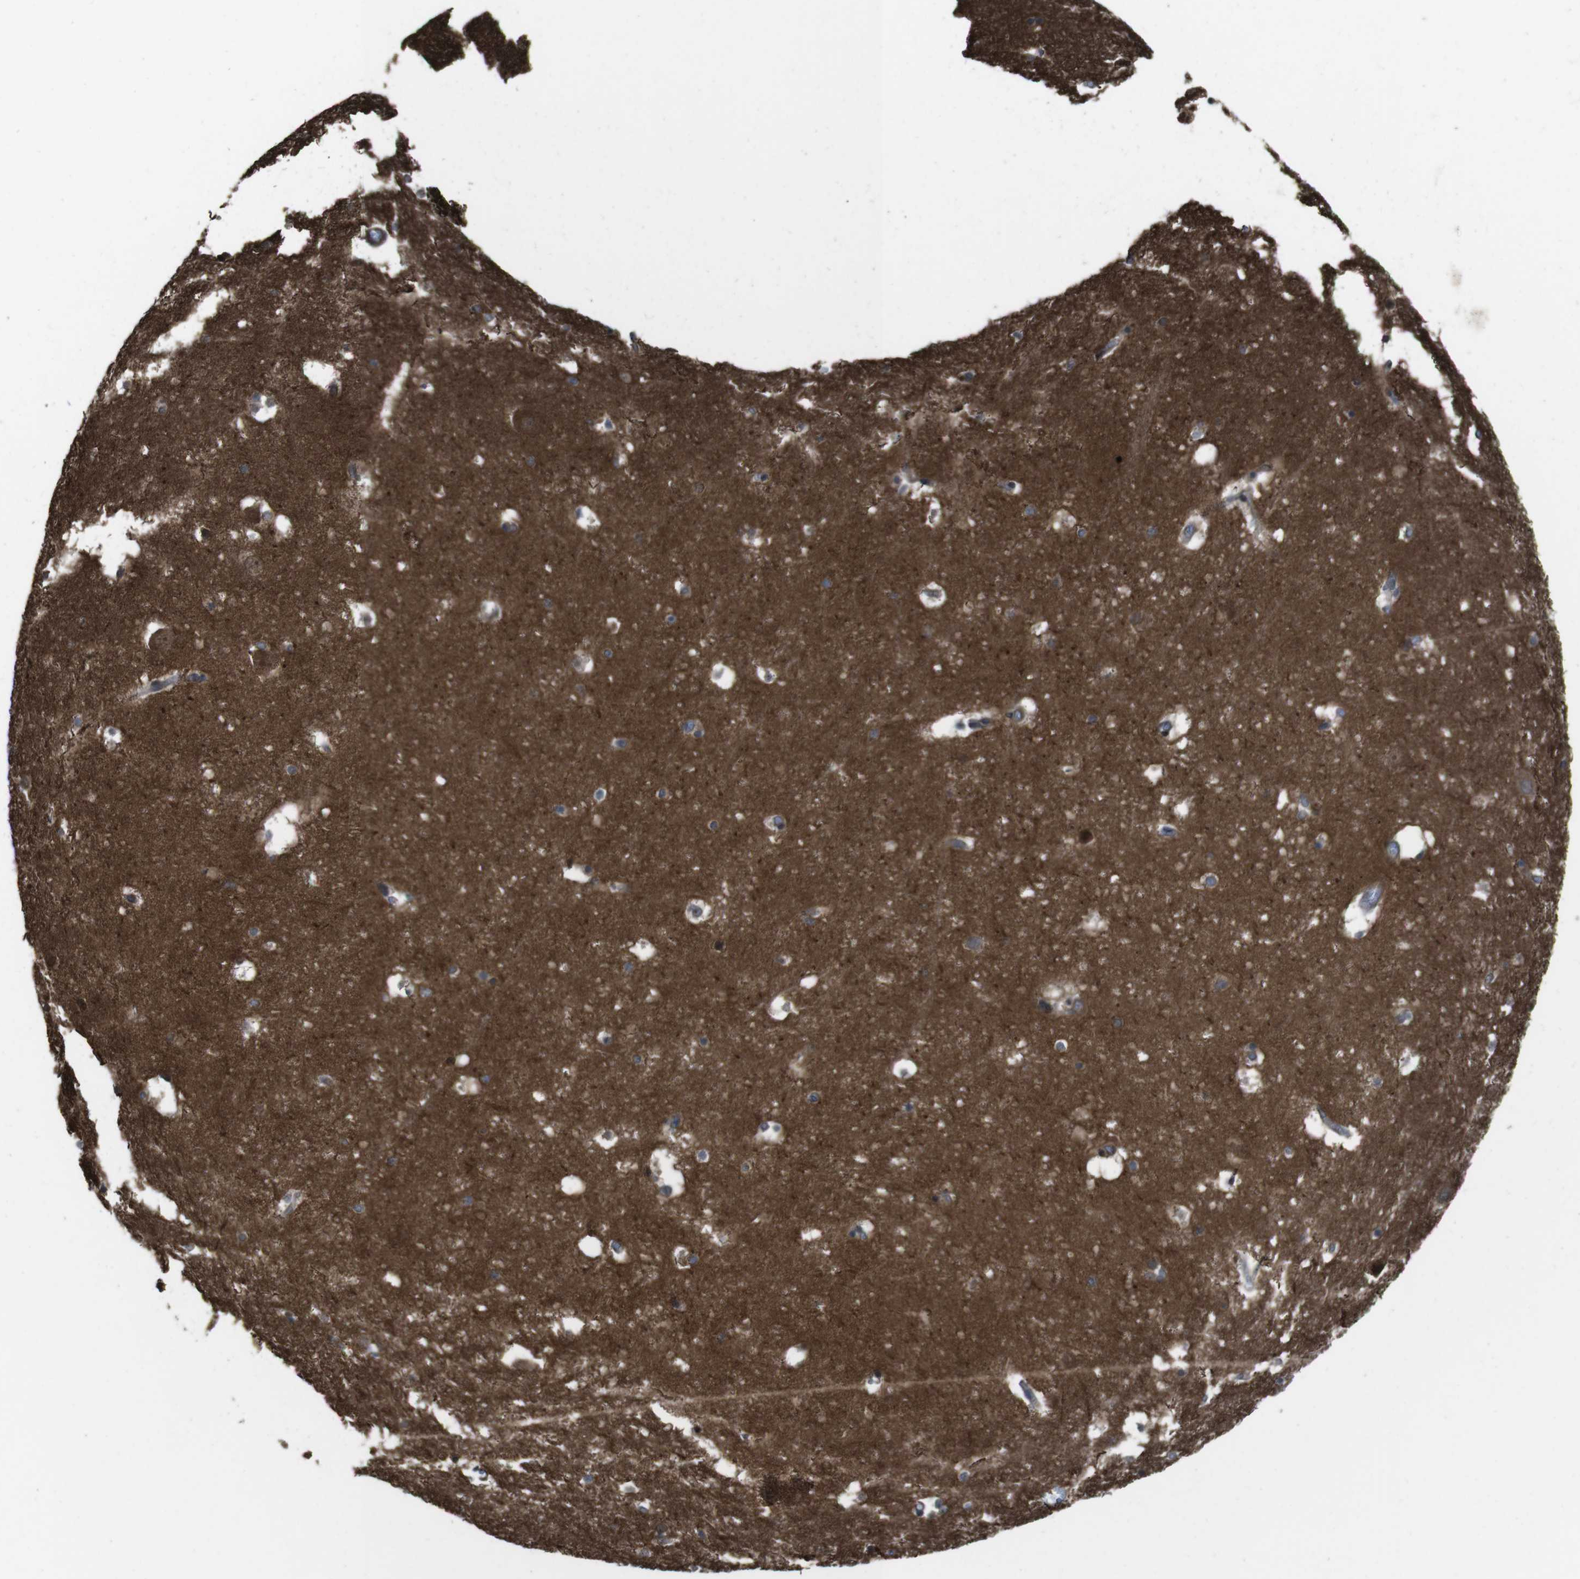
{"staining": {"intensity": "moderate", "quantity": "25%-75%", "location": "cytoplasmic/membranous"}, "tissue": "hippocampus", "cell_type": "Glial cells", "image_type": "normal", "snomed": [{"axis": "morphology", "description": "Normal tissue, NOS"}, {"axis": "topography", "description": "Hippocampus"}], "caption": "Brown immunohistochemical staining in normal hippocampus displays moderate cytoplasmic/membranous staining in about 25%-75% of glial cells. (IHC, brightfield microscopy, high magnification).", "gene": "SLC22A23", "patient": {"sex": "male", "age": 45}}